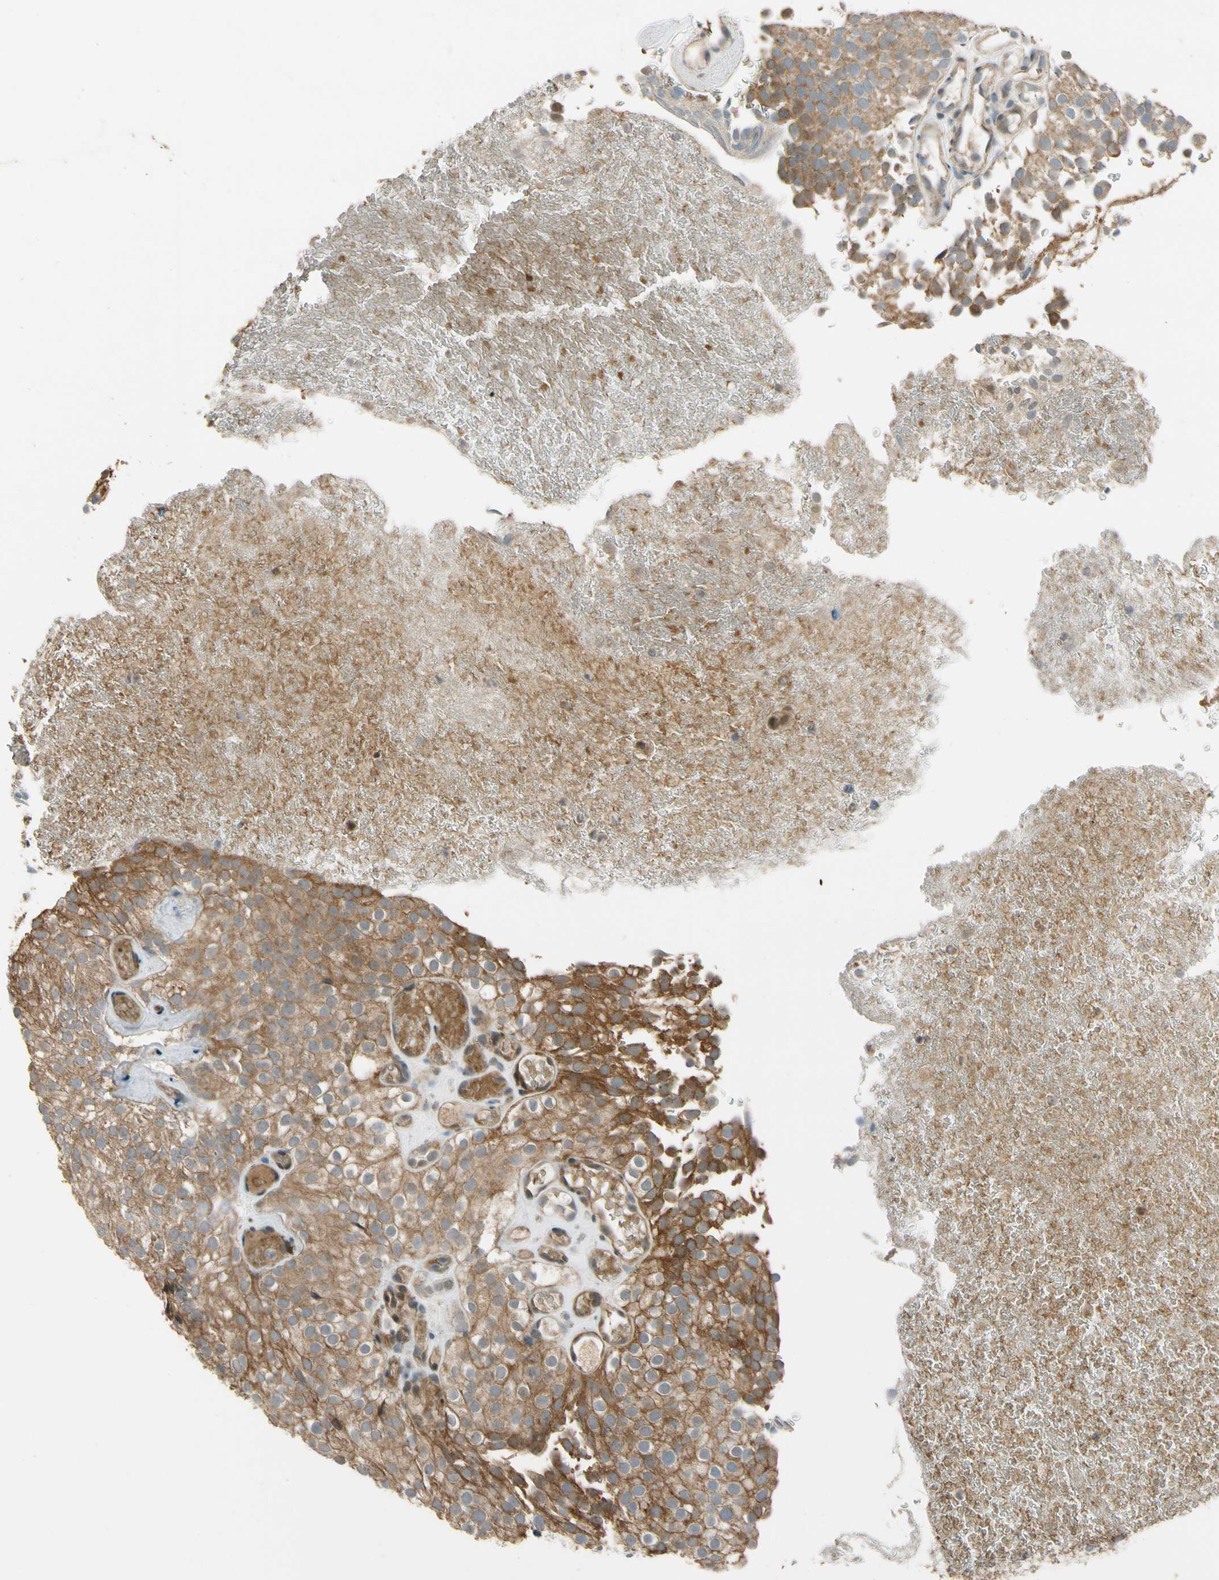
{"staining": {"intensity": "moderate", "quantity": ">75%", "location": "cytoplasmic/membranous"}, "tissue": "urothelial cancer", "cell_type": "Tumor cells", "image_type": "cancer", "snomed": [{"axis": "morphology", "description": "Urothelial carcinoma, Low grade"}, {"axis": "topography", "description": "Urinary bladder"}], "caption": "Tumor cells show medium levels of moderate cytoplasmic/membranous expression in approximately >75% of cells in urothelial cancer. Ihc stains the protein of interest in brown and the nuclei are stained blue.", "gene": "MST1R", "patient": {"sex": "male", "age": 78}}